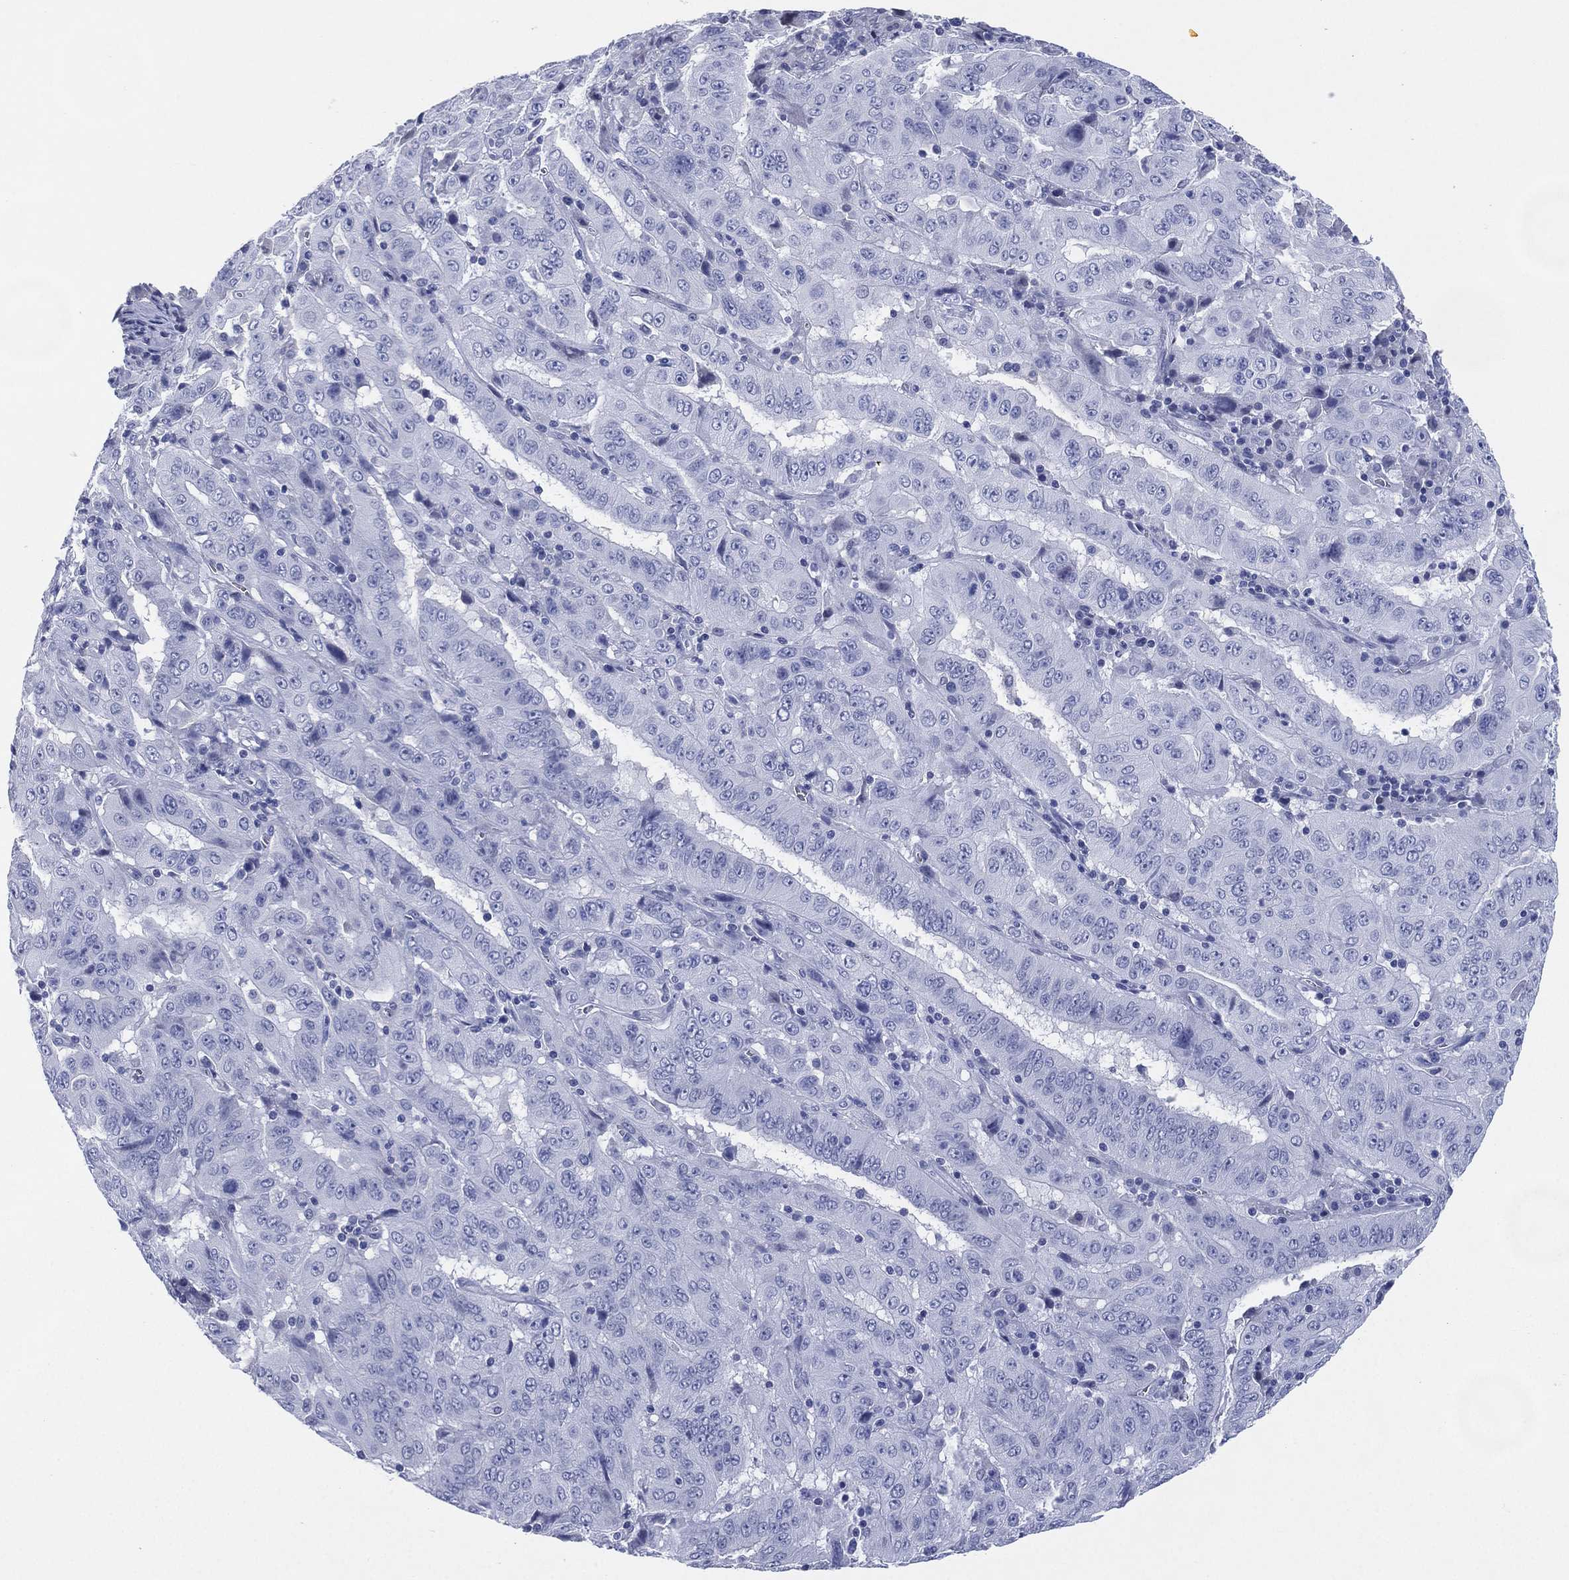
{"staining": {"intensity": "negative", "quantity": "none", "location": "none"}, "tissue": "pancreatic cancer", "cell_type": "Tumor cells", "image_type": "cancer", "snomed": [{"axis": "morphology", "description": "Adenocarcinoma, NOS"}, {"axis": "topography", "description": "Pancreas"}], "caption": "Immunohistochemical staining of adenocarcinoma (pancreatic) shows no significant expression in tumor cells.", "gene": "TMEM247", "patient": {"sex": "male", "age": 63}}